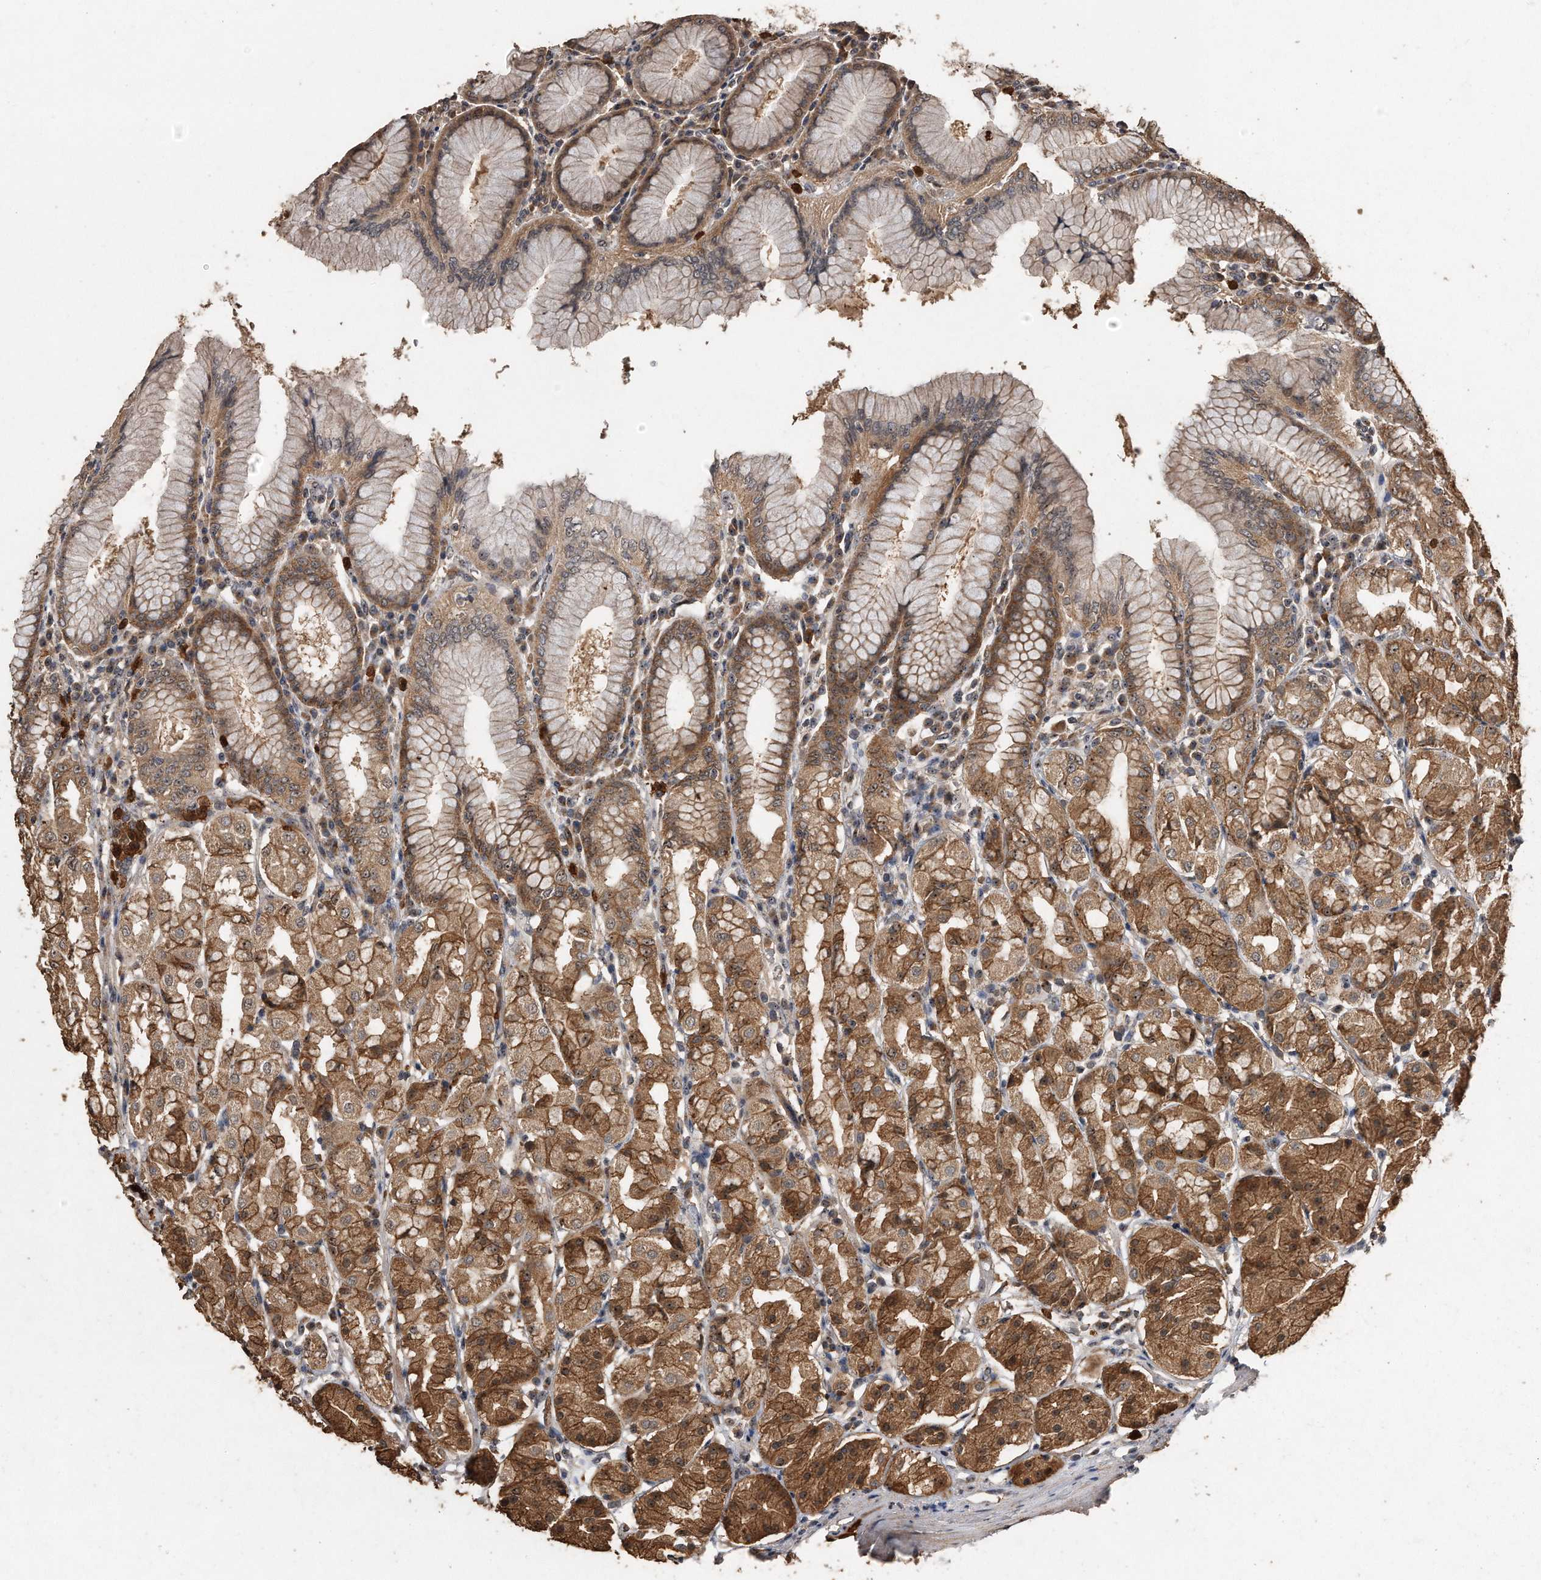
{"staining": {"intensity": "moderate", "quantity": ">75%", "location": "cytoplasmic/membranous,nuclear"}, "tissue": "stomach", "cell_type": "Glandular cells", "image_type": "normal", "snomed": [{"axis": "morphology", "description": "Normal tissue, NOS"}, {"axis": "topography", "description": "Stomach"}, {"axis": "topography", "description": "Stomach, lower"}], "caption": "High-magnification brightfield microscopy of benign stomach stained with DAB (brown) and counterstained with hematoxylin (blue). glandular cells exhibit moderate cytoplasmic/membranous,nuclear positivity is present in about>75% of cells.", "gene": "PELO", "patient": {"sex": "female", "age": 56}}